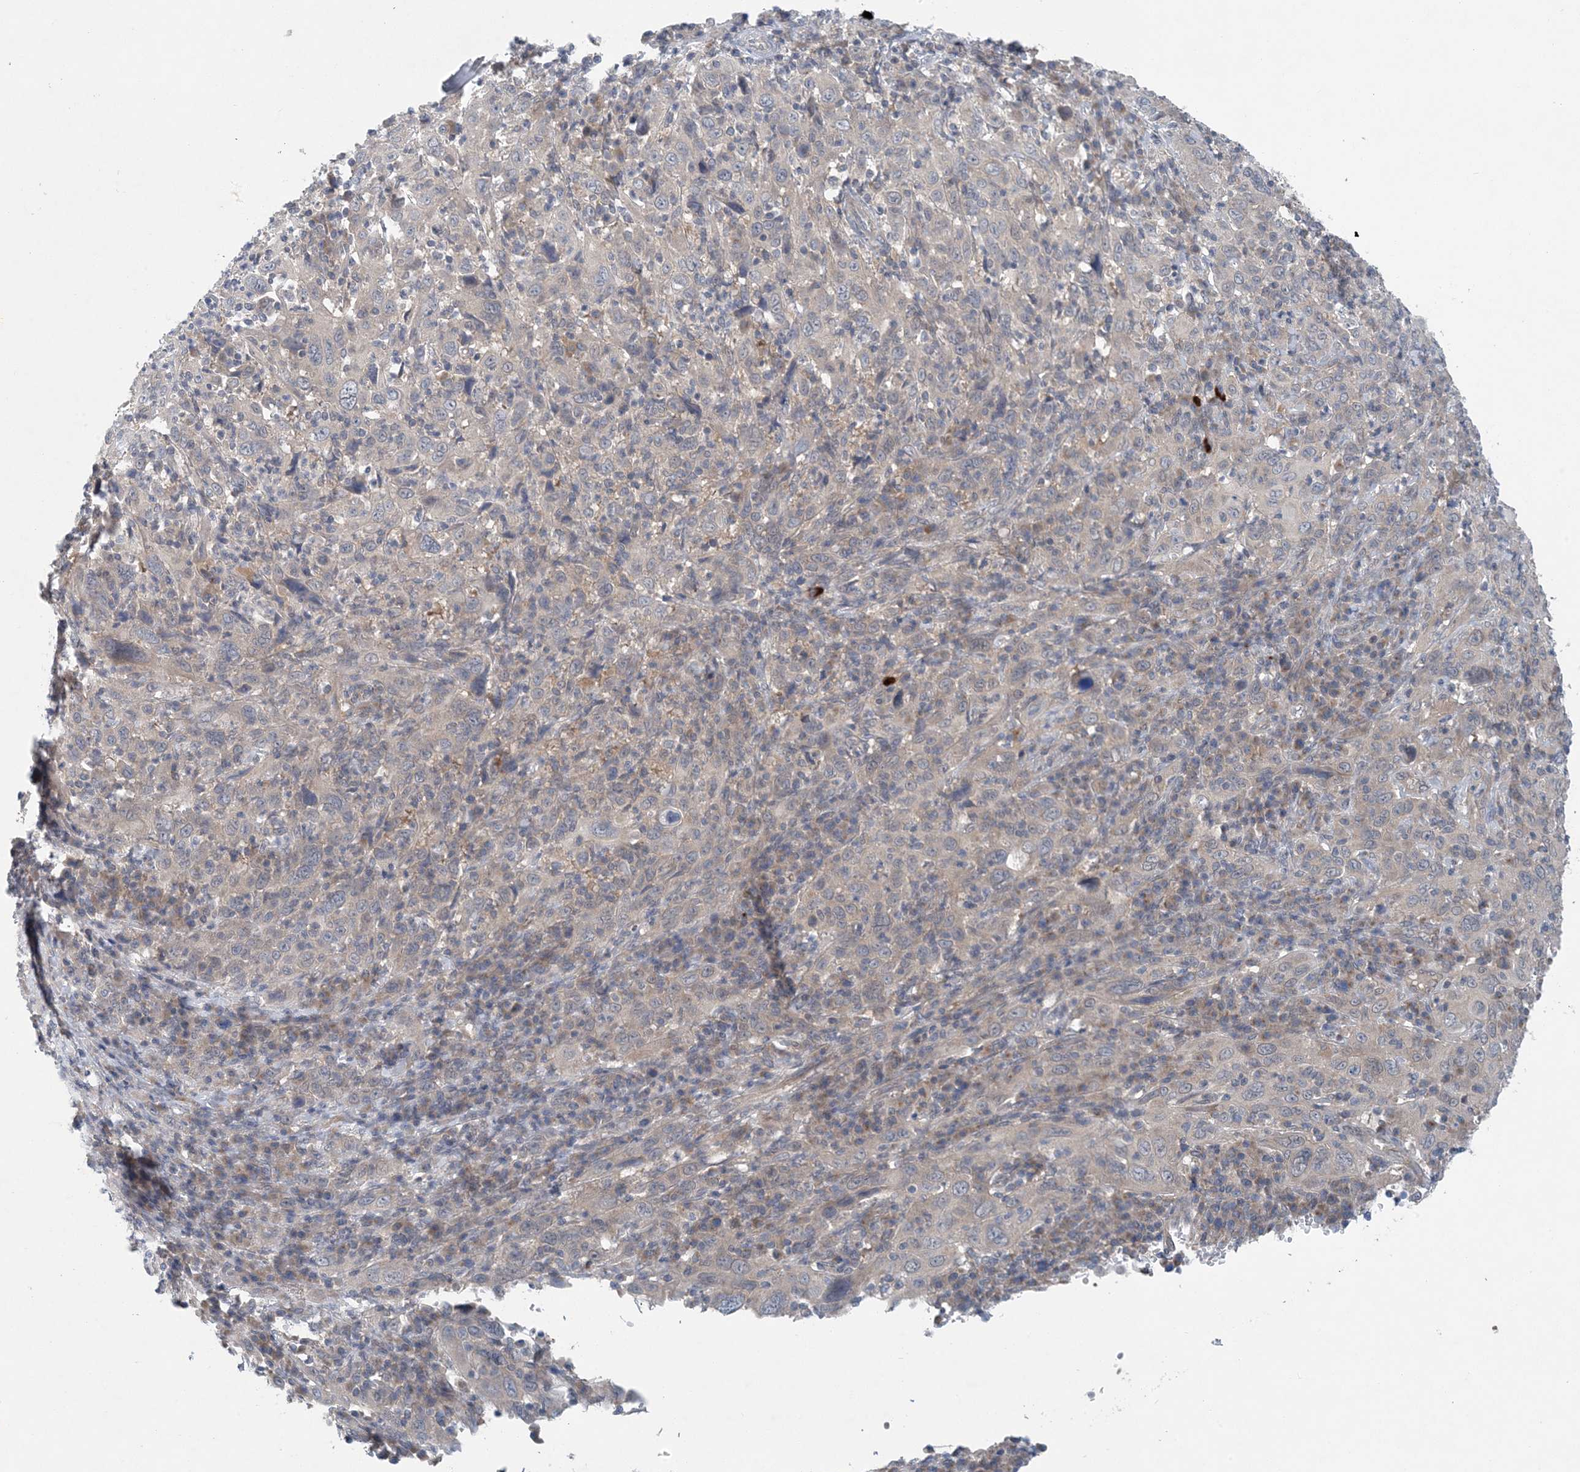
{"staining": {"intensity": "negative", "quantity": "none", "location": "none"}, "tissue": "cervical cancer", "cell_type": "Tumor cells", "image_type": "cancer", "snomed": [{"axis": "morphology", "description": "Squamous cell carcinoma, NOS"}, {"axis": "topography", "description": "Cervix"}], "caption": "Human cervical squamous cell carcinoma stained for a protein using immunohistochemistry displays no staining in tumor cells.", "gene": "HIKESHI", "patient": {"sex": "female", "age": 46}}